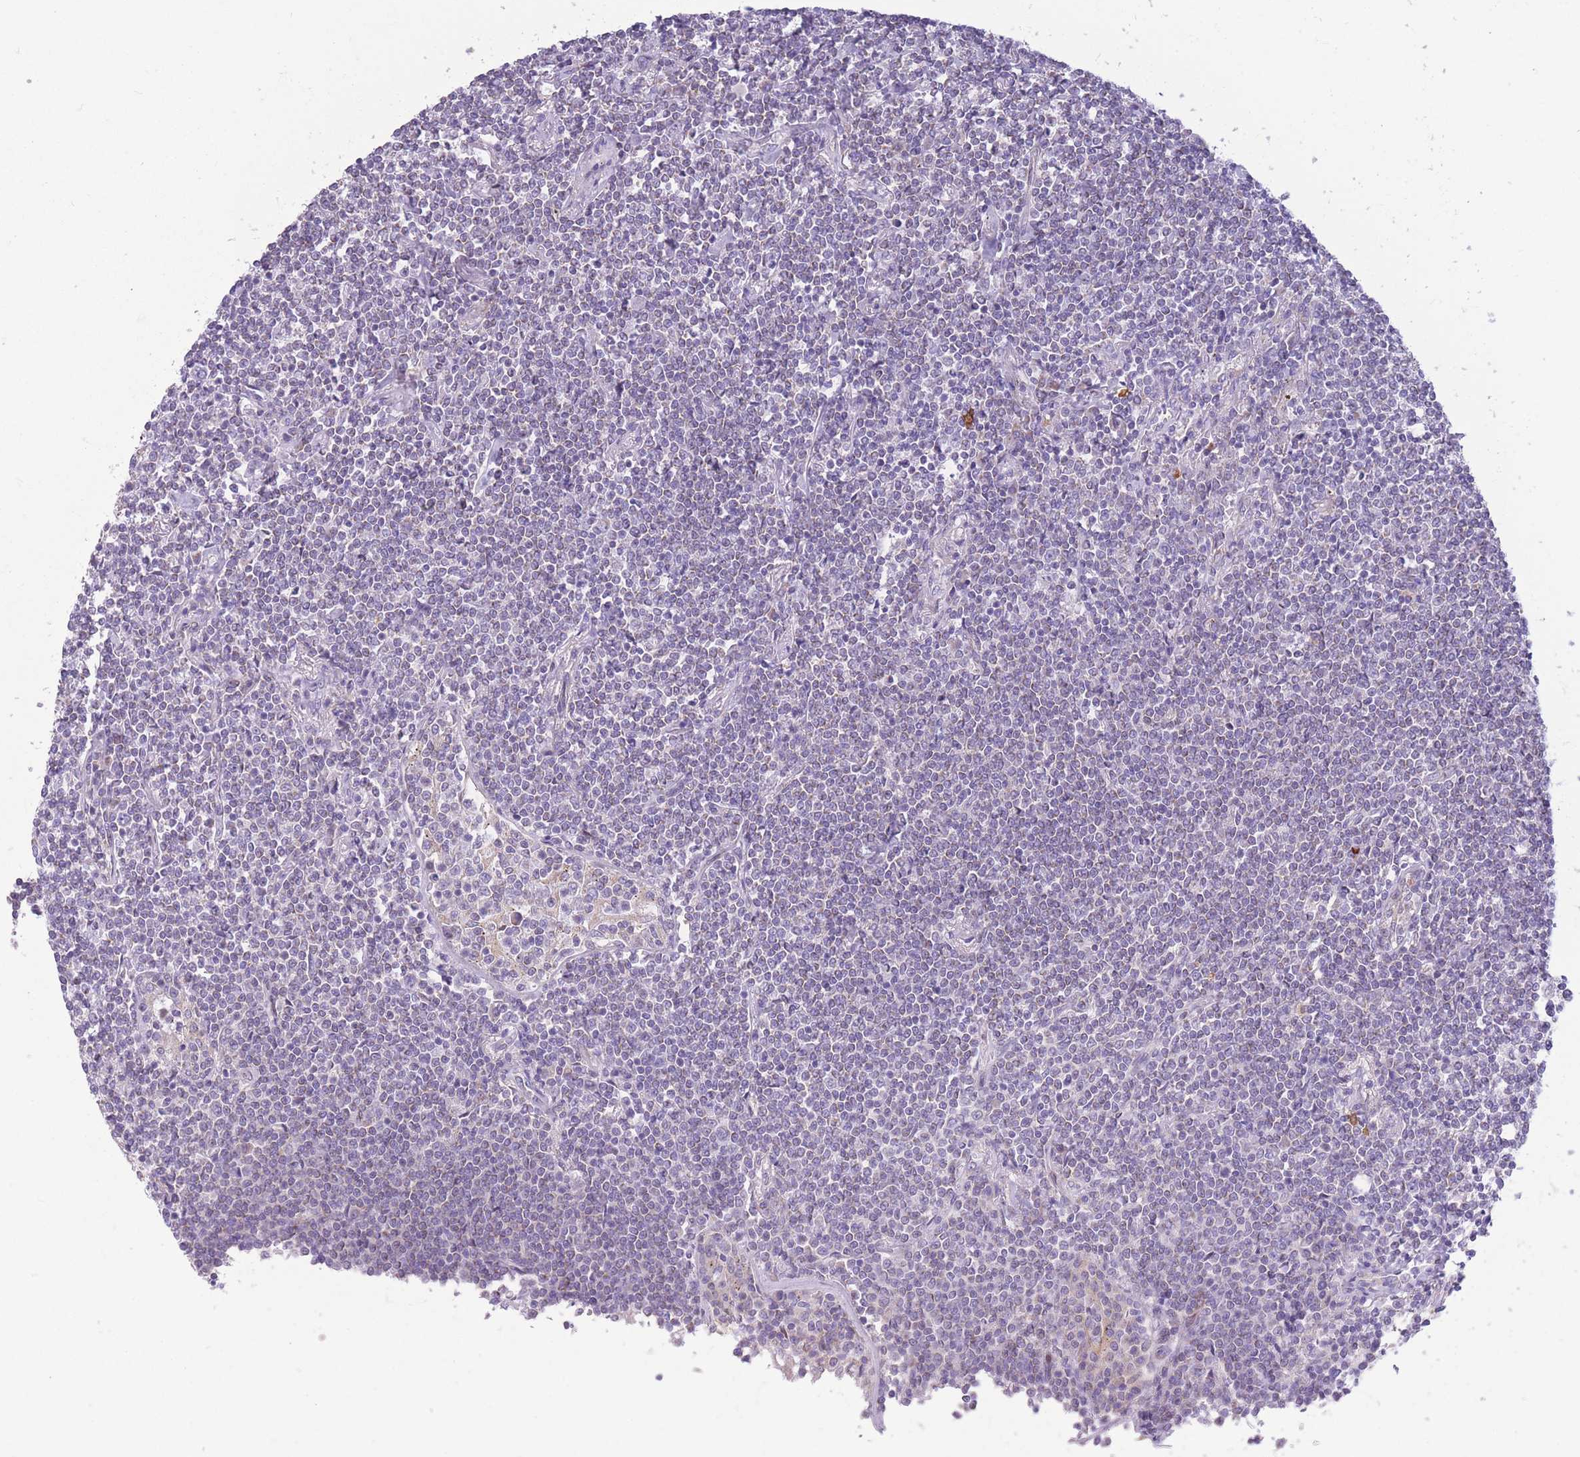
{"staining": {"intensity": "negative", "quantity": "none", "location": "none"}, "tissue": "lymphoma", "cell_type": "Tumor cells", "image_type": "cancer", "snomed": [{"axis": "morphology", "description": "Malignant lymphoma, non-Hodgkin's type, Low grade"}, {"axis": "topography", "description": "Lung"}], "caption": "Tumor cells show no significant staining in low-grade malignant lymphoma, non-Hodgkin's type. (DAB (3,3'-diaminobenzidine) IHC, high magnification).", "gene": "PDHA1", "patient": {"sex": "female", "age": 71}}